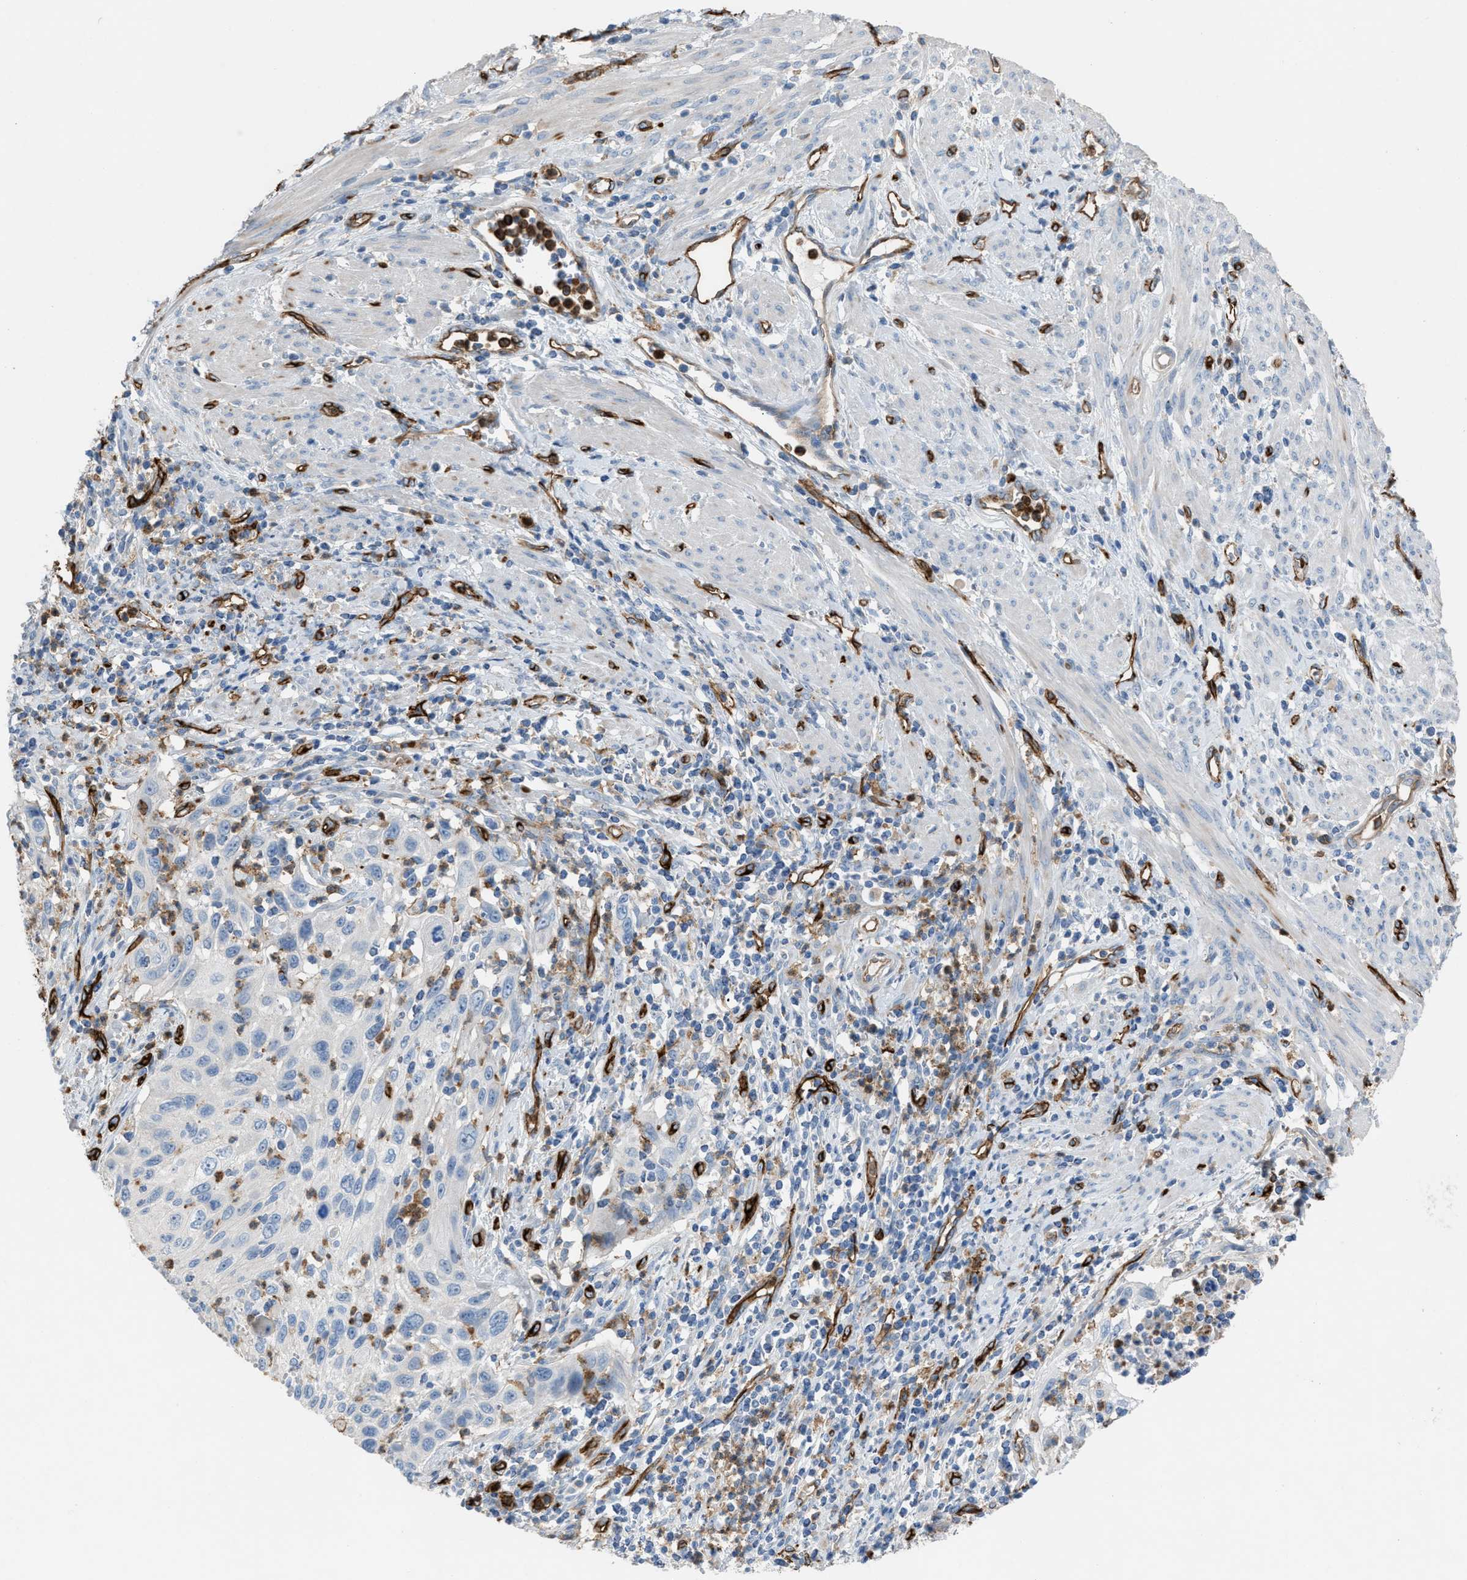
{"staining": {"intensity": "negative", "quantity": "none", "location": "none"}, "tissue": "cervical cancer", "cell_type": "Tumor cells", "image_type": "cancer", "snomed": [{"axis": "morphology", "description": "Squamous cell carcinoma, NOS"}, {"axis": "topography", "description": "Cervix"}], "caption": "IHC of human squamous cell carcinoma (cervical) displays no staining in tumor cells.", "gene": "DYSF", "patient": {"sex": "female", "age": 70}}